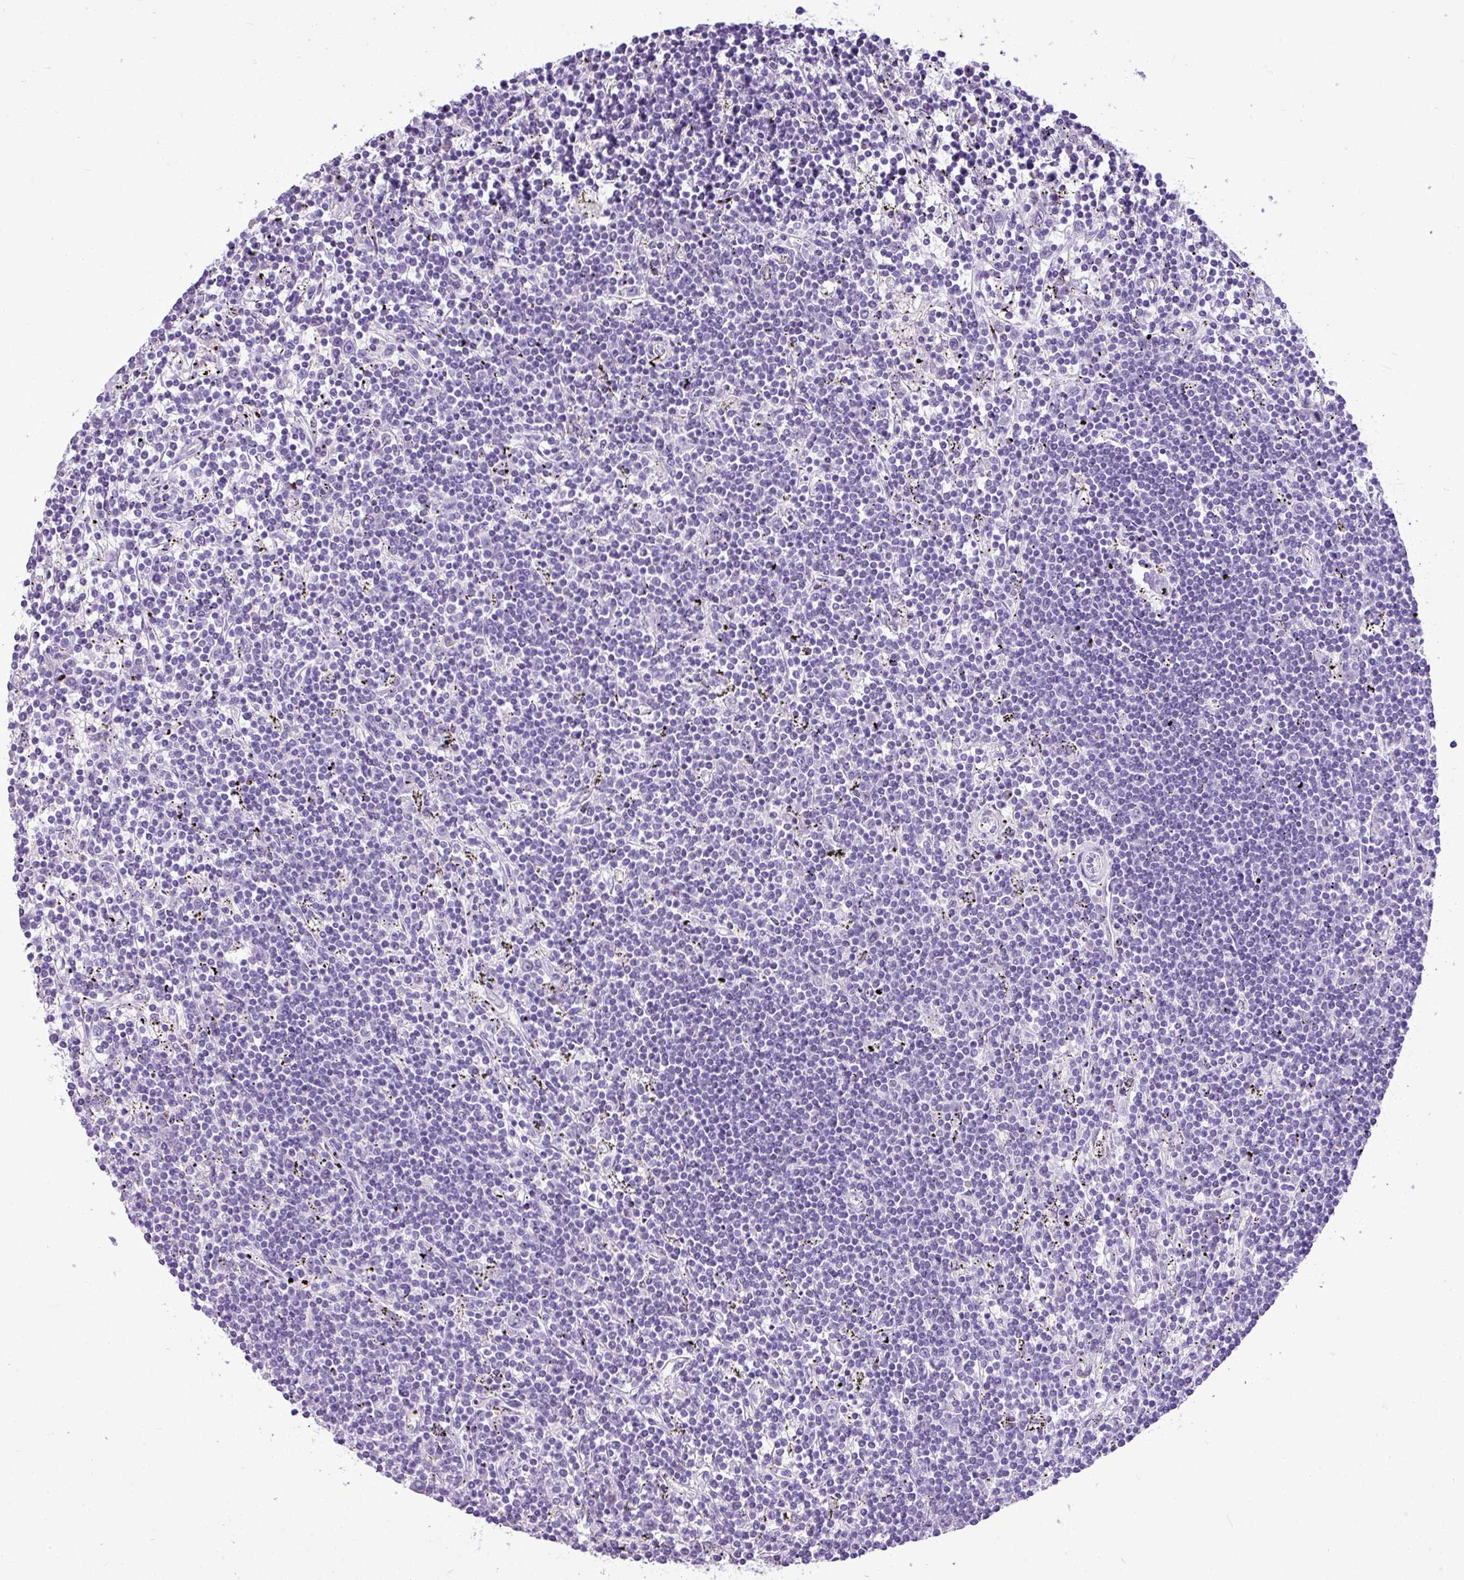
{"staining": {"intensity": "negative", "quantity": "none", "location": "none"}, "tissue": "lymphoma", "cell_type": "Tumor cells", "image_type": "cancer", "snomed": [{"axis": "morphology", "description": "Malignant lymphoma, non-Hodgkin's type, Low grade"}, {"axis": "topography", "description": "Spleen"}], "caption": "Immunohistochemistry image of human malignant lymphoma, non-Hodgkin's type (low-grade) stained for a protein (brown), which demonstrates no expression in tumor cells.", "gene": "IL17A", "patient": {"sex": "male", "age": 76}}